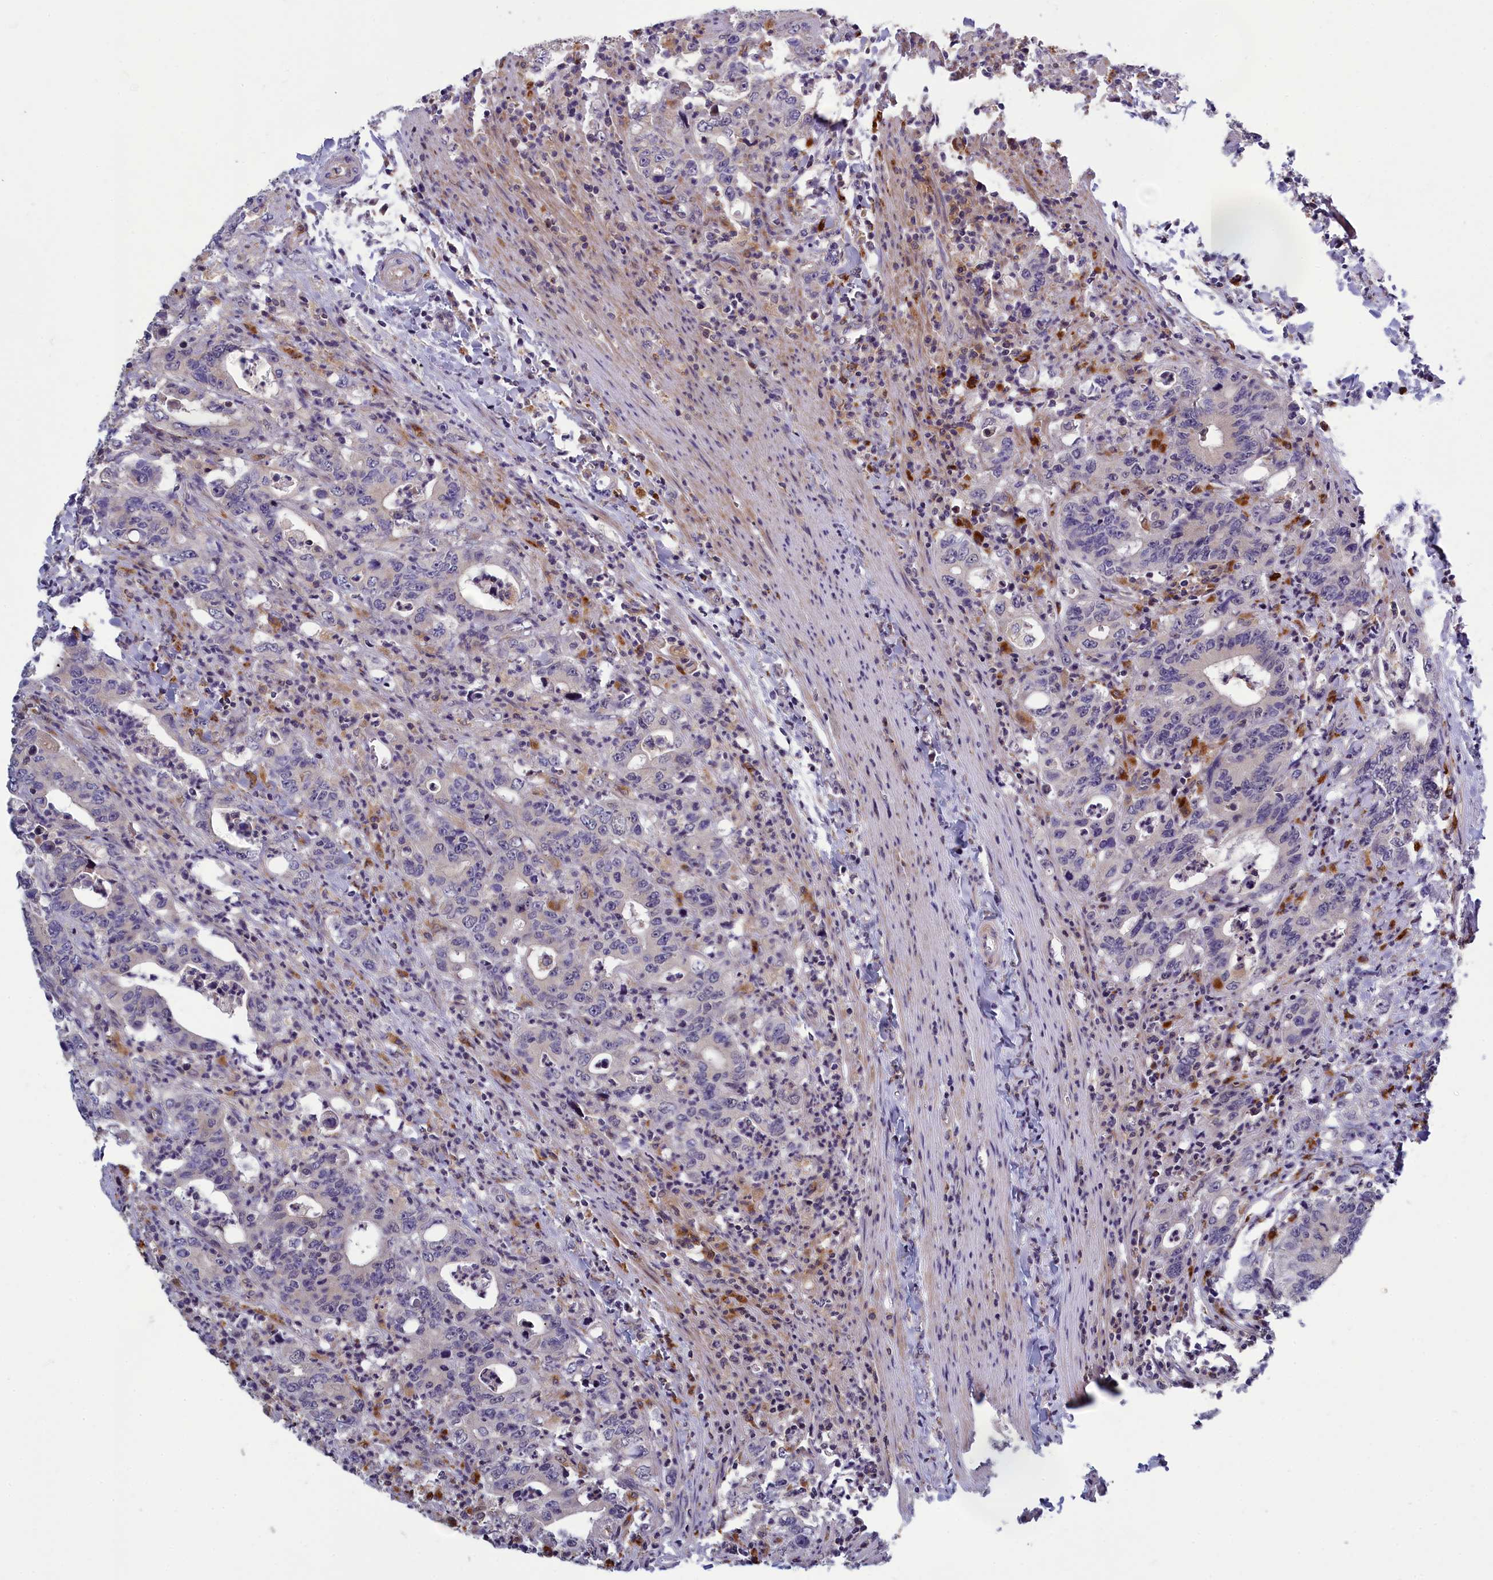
{"staining": {"intensity": "negative", "quantity": "none", "location": "none"}, "tissue": "colorectal cancer", "cell_type": "Tumor cells", "image_type": "cancer", "snomed": [{"axis": "morphology", "description": "Adenocarcinoma, NOS"}, {"axis": "topography", "description": "Colon"}], "caption": "High power microscopy image of an immunohistochemistry photomicrograph of adenocarcinoma (colorectal), revealing no significant expression in tumor cells.", "gene": "BLTP2", "patient": {"sex": "female", "age": 75}}